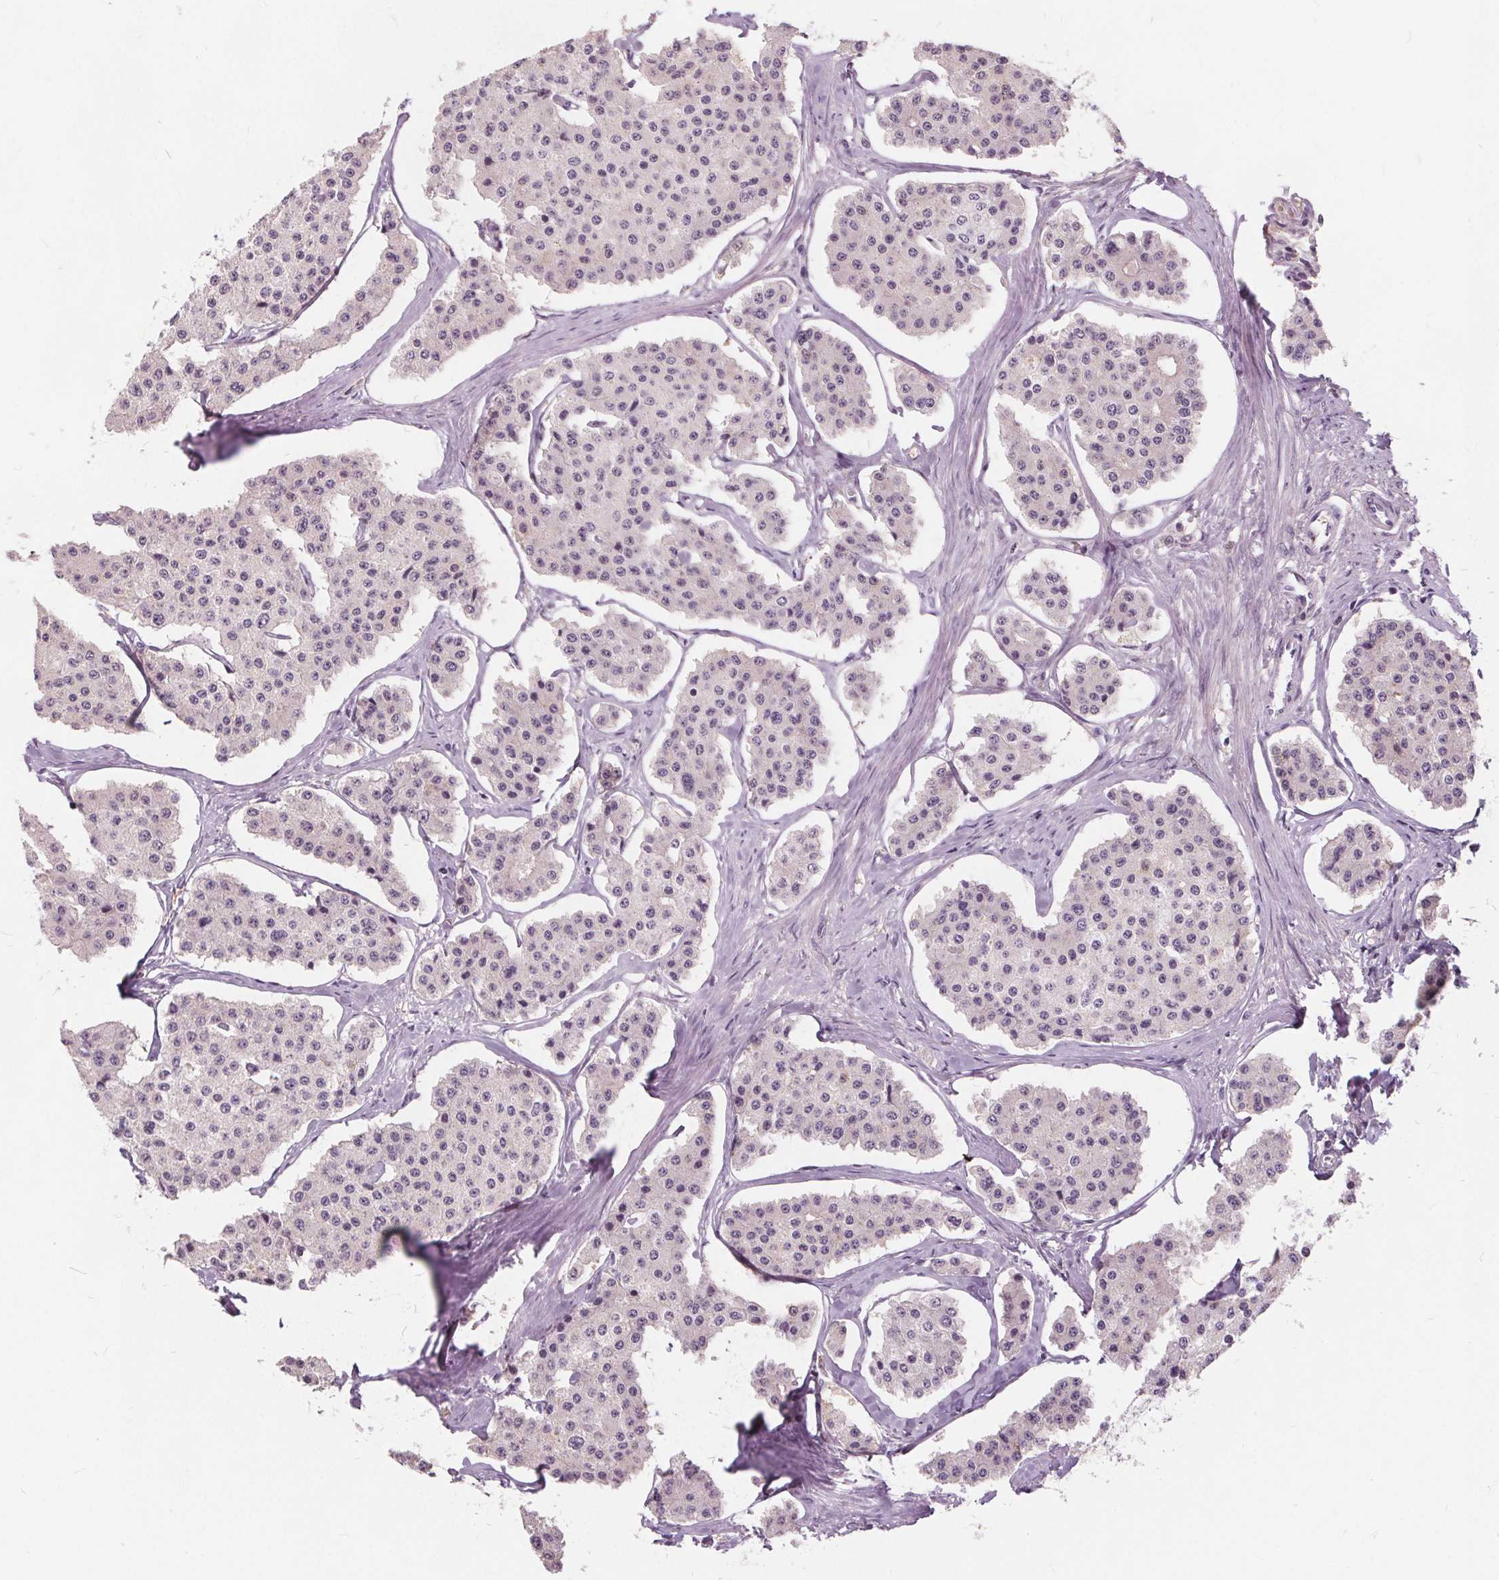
{"staining": {"intensity": "negative", "quantity": "none", "location": "none"}, "tissue": "carcinoid", "cell_type": "Tumor cells", "image_type": "cancer", "snomed": [{"axis": "morphology", "description": "Carcinoid, malignant, NOS"}, {"axis": "topography", "description": "Small intestine"}], "caption": "This micrograph is of carcinoid stained with immunohistochemistry to label a protein in brown with the nuclei are counter-stained blue. There is no positivity in tumor cells.", "gene": "HAAO", "patient": {"sex": "female", "age": 65}}